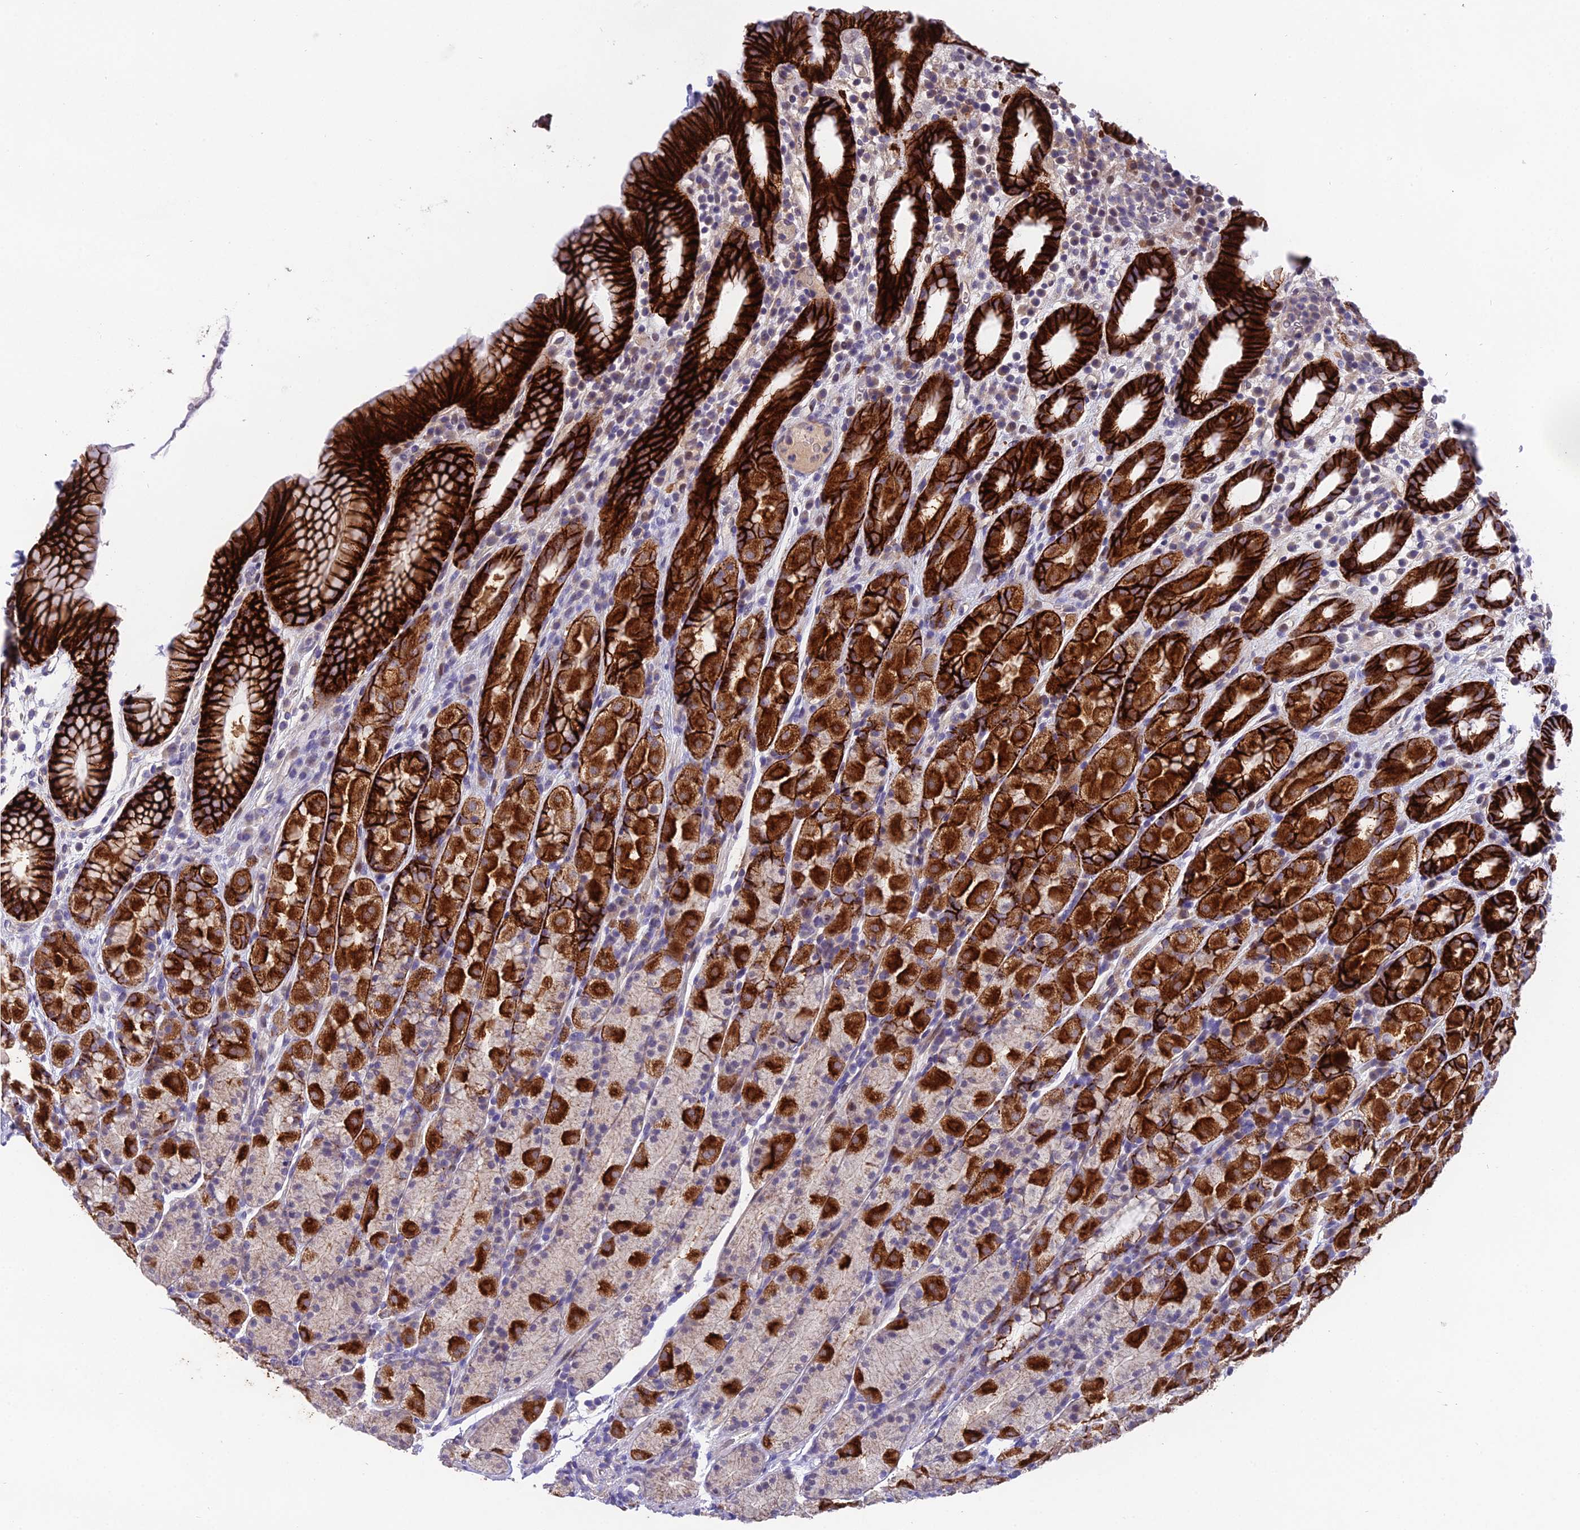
{"staining": {"intensity": "strong", "quantity": ">75%", "location": "cytoplasmic/membranous"}, "tissue": "stomach", "cell_type": "Glandular cells", "image_type": "normal", "snomed": [{"axis": "morphology", "description": "Normal tissue, NOS"}, {"axis": "topography", "description": "Stomach, upper"}, {"axis": "topography", "description": "Stomach, lower"}, {"axis": "topography", "description": "Small intestine"}], "caption": "A high amount of strong cytoplasmic/membranous positivity is seen in approximately >75% of glandular cells in unremarkable stomach.", "gene": "PUS10", "patient": {"sex": "male", "age": 68}}